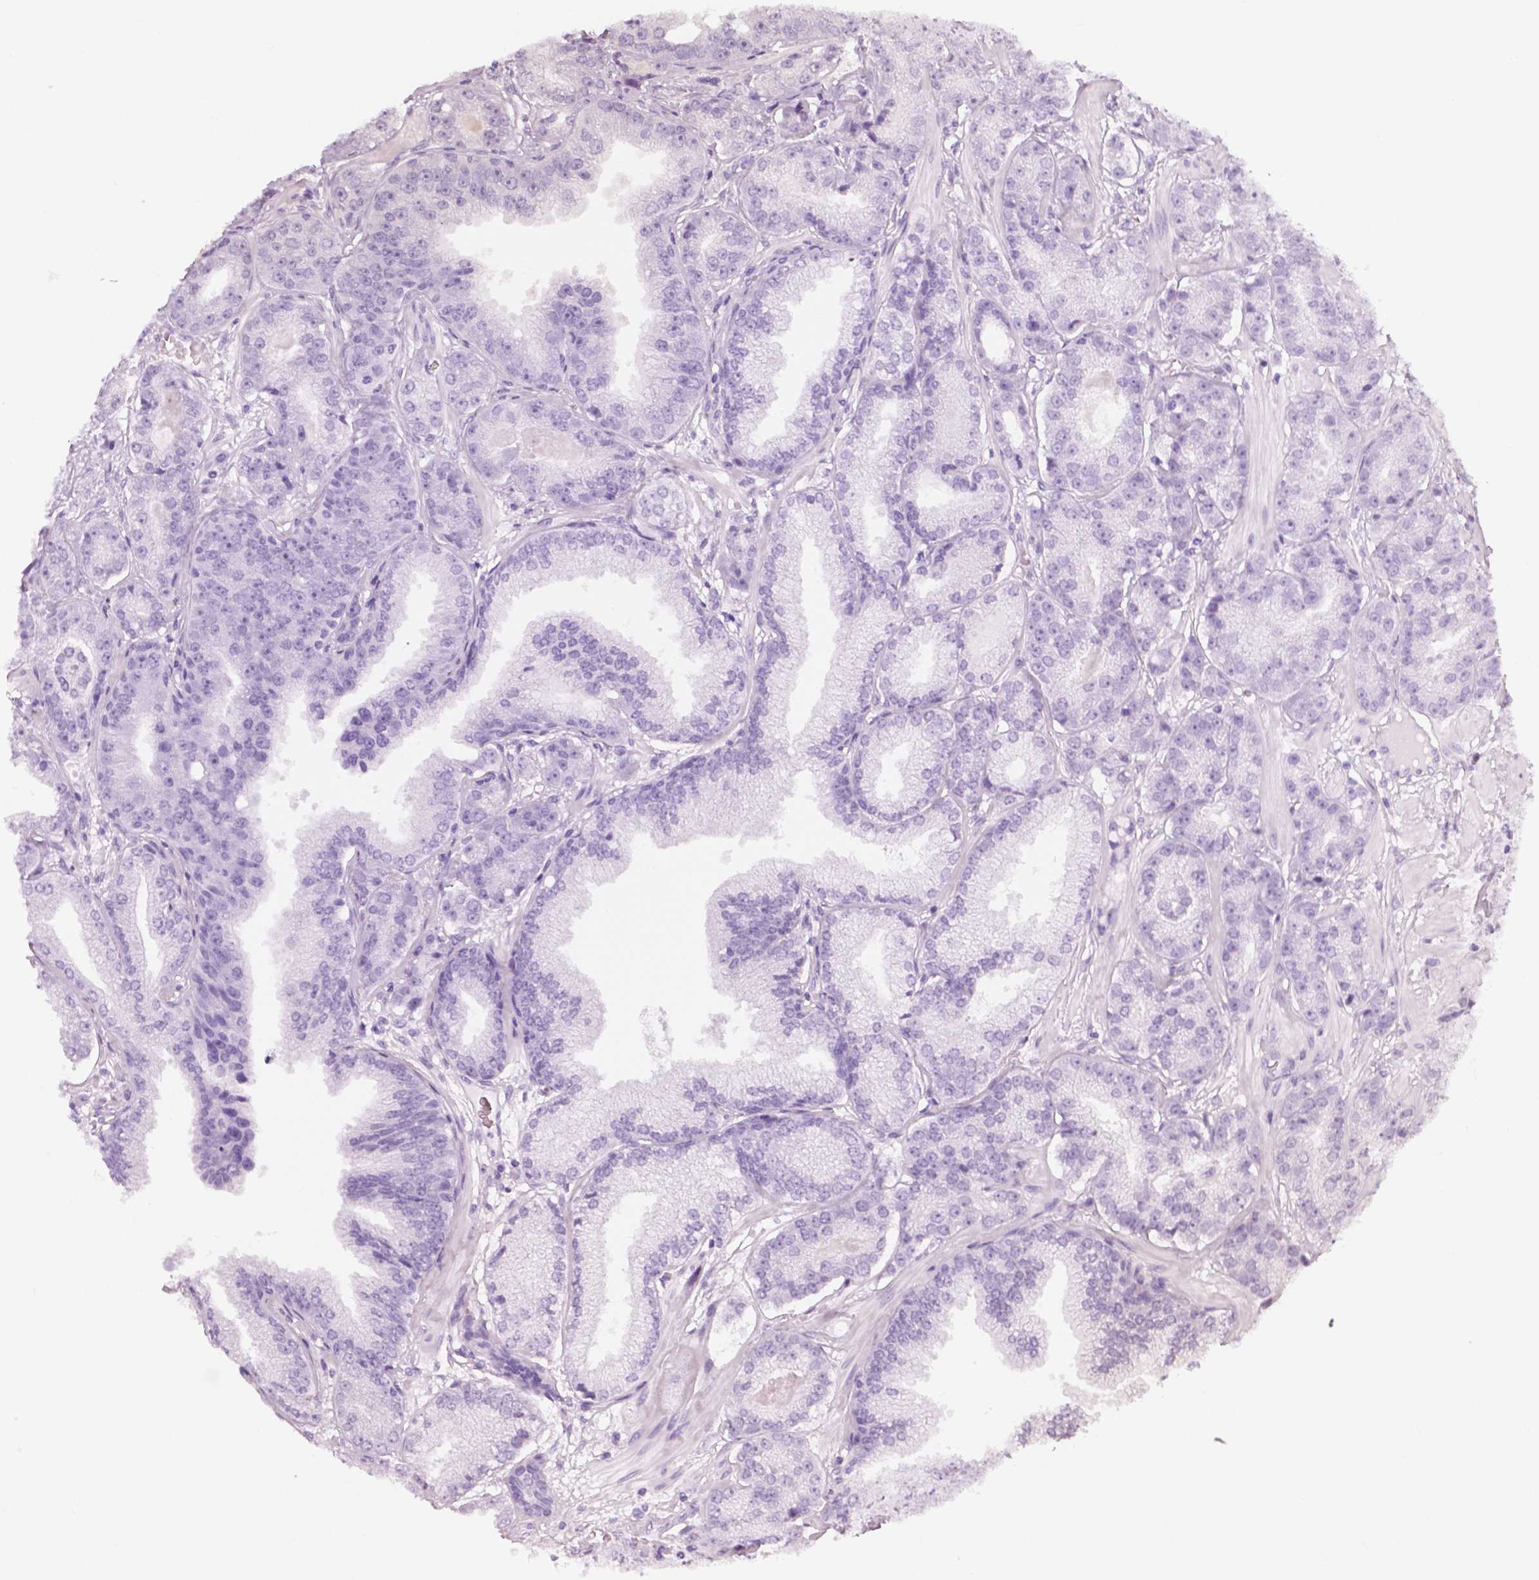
{"staining": {"intensity": "negative", "quantity": "none", "location": "none"}, "tissue": "prostate cancer", "cell_type": "Tumor cells", "image_type": "cancer", "snomed": [{"axis": "morphology", "description": "Adenocarcinoma, NOS"}, {"axis": "topography", "description": "Prostate"}], "caption": "The histopathology image demonstrates no significant expression in tumor cells of prostate cancer (adenocarcinoma).", "gene": "RNASE7", "patient": {"sex": "male", "age": 64}}